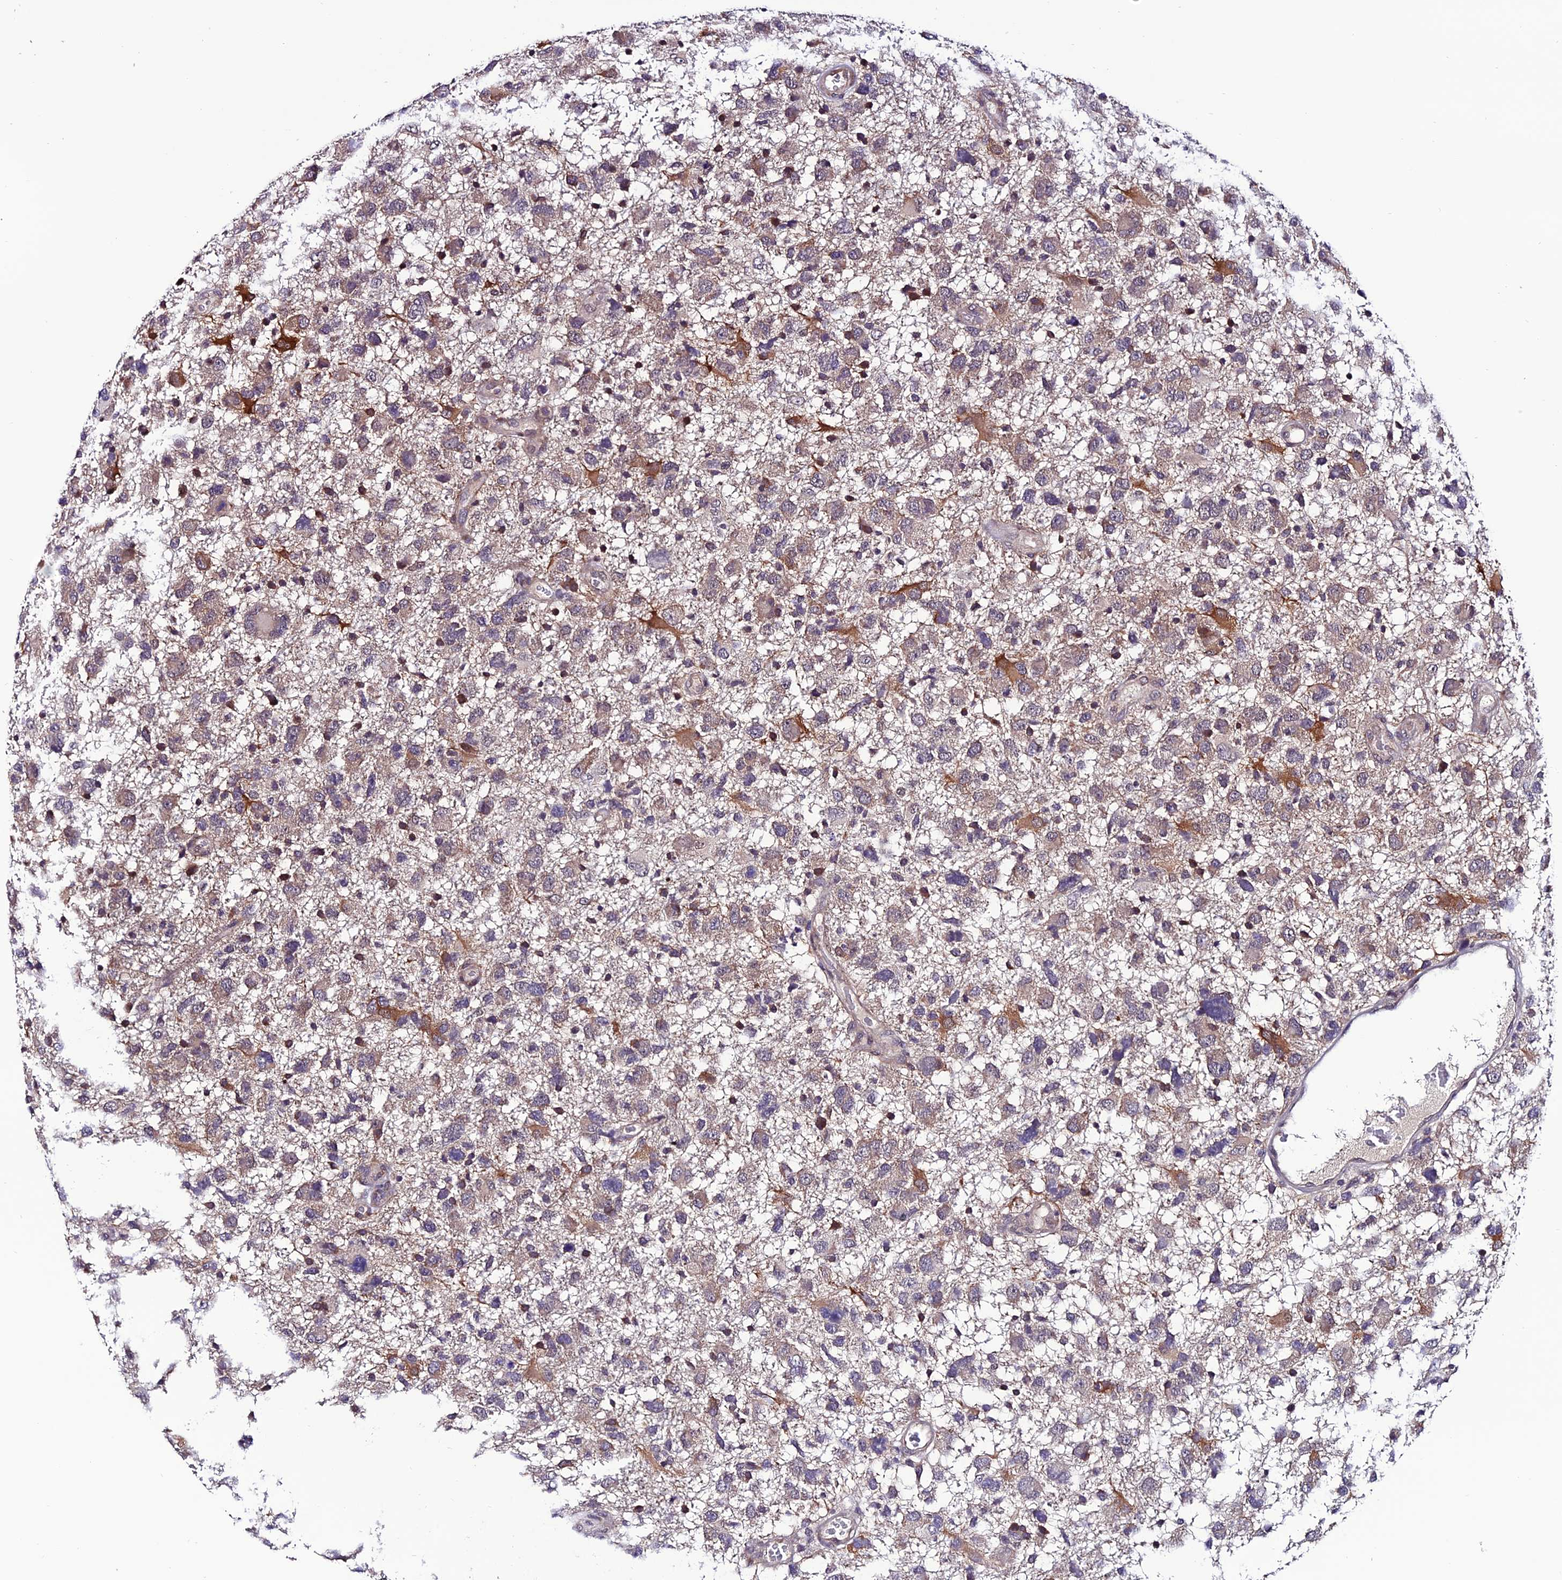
{"staining": {"intensity": "moderate", "quantity": "<25%", "location": "cytoplasmic/membranous"}, "tissue": "glioma", "cell_type": "Tumor cells", "image_type": "cancer", "snomed": [{"axis": "morphology", "description": "Glioma, malignant, High grade"}, {"axis": "topography", "description": "Brain"}], "caption": "A brown stain highlights moderate cytoplasmic/membranous expression of a protein in glioma tumor cells.", "gene": "FZD8", "patient": {"sex": "male", "age": 61}}